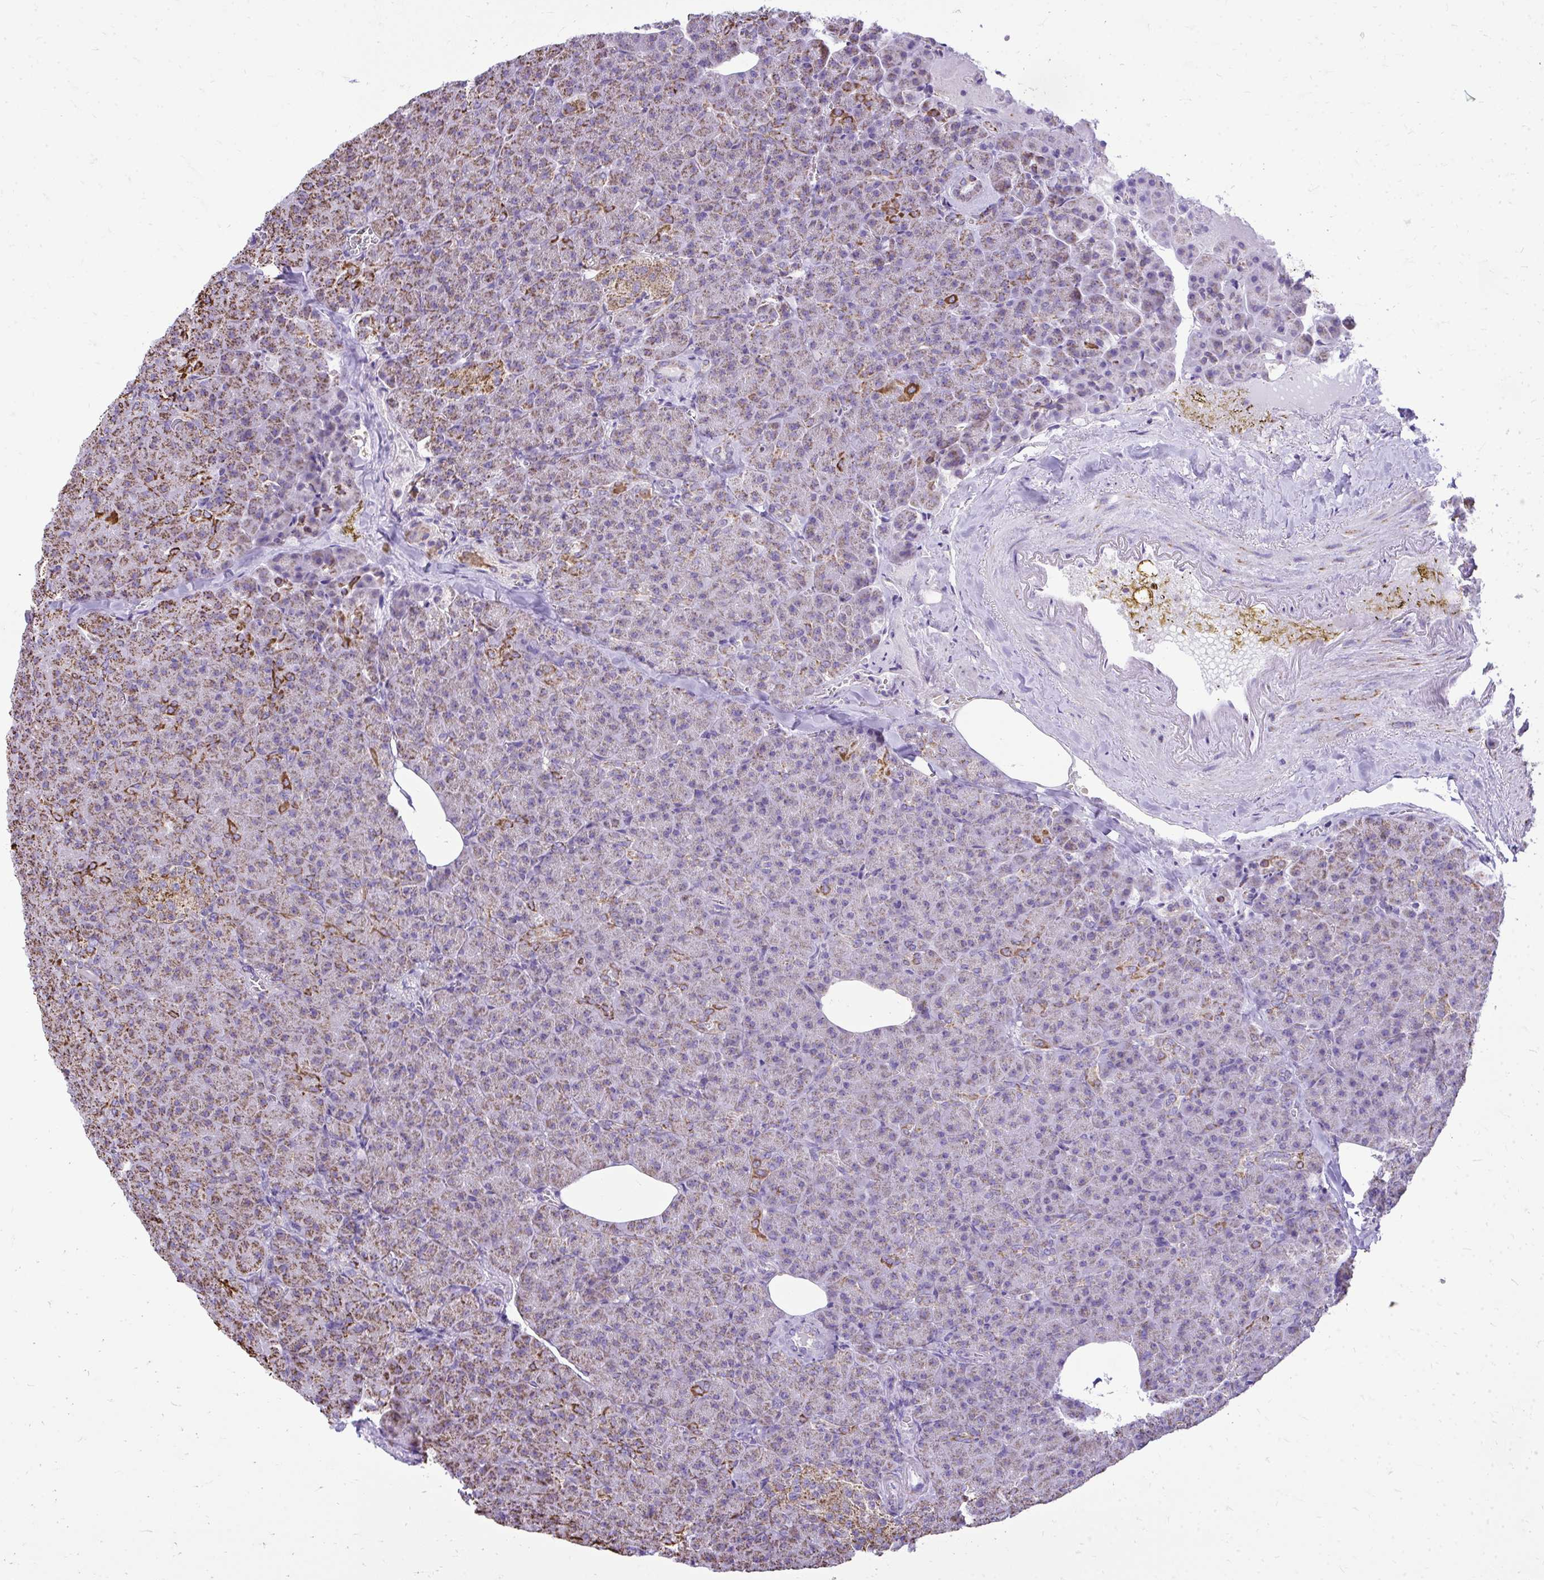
{"staining": {"intensity": "moderate", "quantity": "25%-75%", "location": "cytoplasmic/membranous"}, "tissue": "pancreas", "cell_type": "Exocrine glandular cells", "image_type": "normal", "snomed": [{"axis": "morphology", "description": "Normal tissue, NOS"}, {"axis": "topography", "description": "Pancreas"}], "caption": "Immunohistochemical staining of unremarkable human pancreas demonstrates 25%-75% levels of moderate cytoplasmic/membranous protein expression in approximately 25%-75% of exocrine glandular cells. The staining is performed using DAB brown chromogen to label protein expression. The nuclei are counter-stained blue using hematoxylin.", "gene": "MPZL2", "patient": {"sex": "female", "age": 74}}